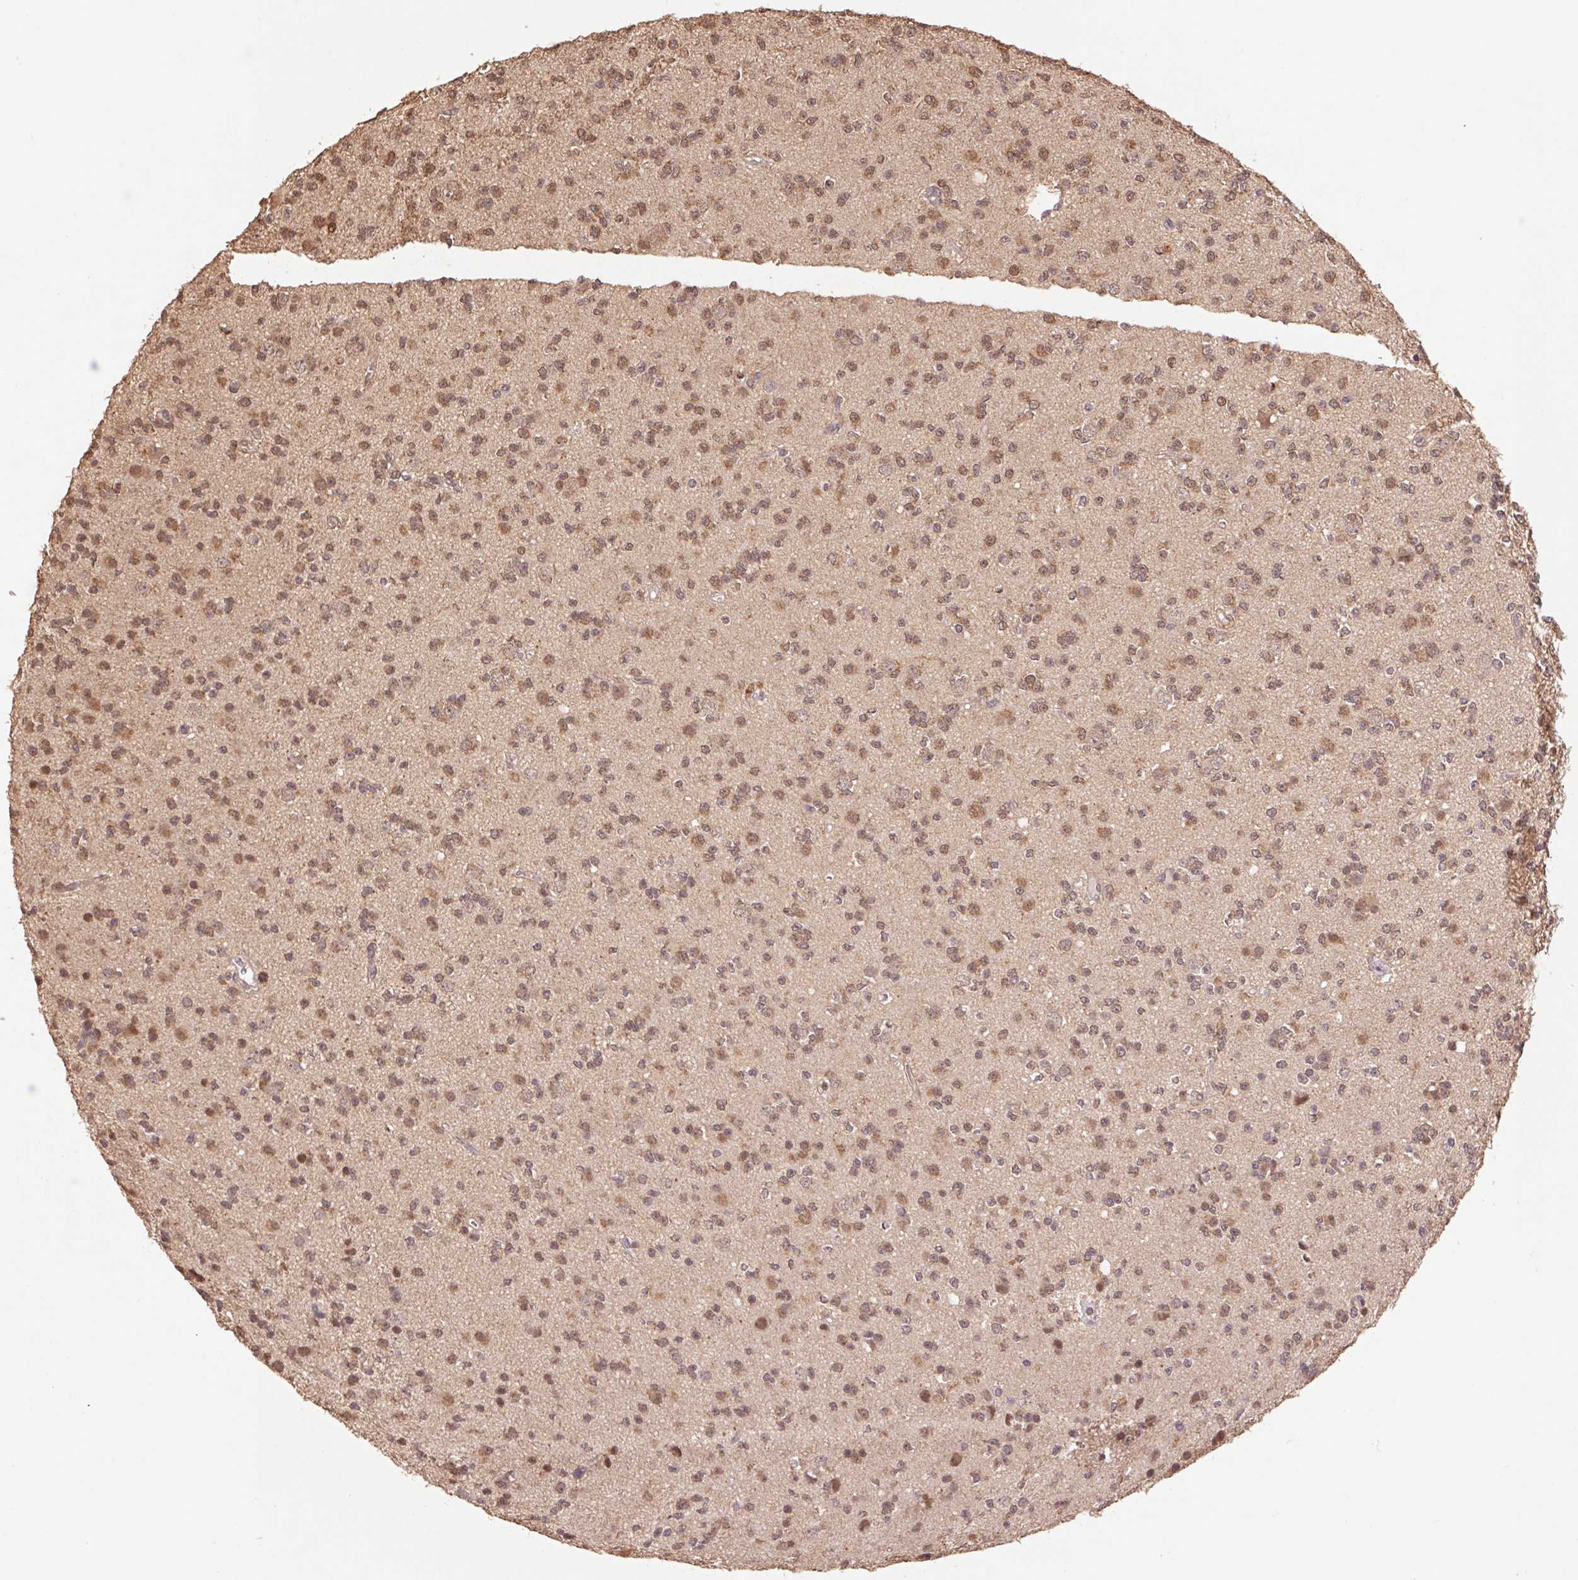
{"staining": {"intensity": "moderate", "quantity": ">75%", "location": "nuclear"}, "tissue": "glioma", "cell_type": "Tumor cells", "image_type": "cancer", "snomed": [{"axis": "morphology", "description": "Glioma, malignant, High grade"}, {"axis": "topography", "description": "Brain"}], "caption": "Brown immunohistochemical staining in human high-grade glioma (malignant) demonstrates moderate nuclear positivity in about >75% of tumor cells.", "gene": "CUTA", "patient": {"sex": "male", "age": 36}}